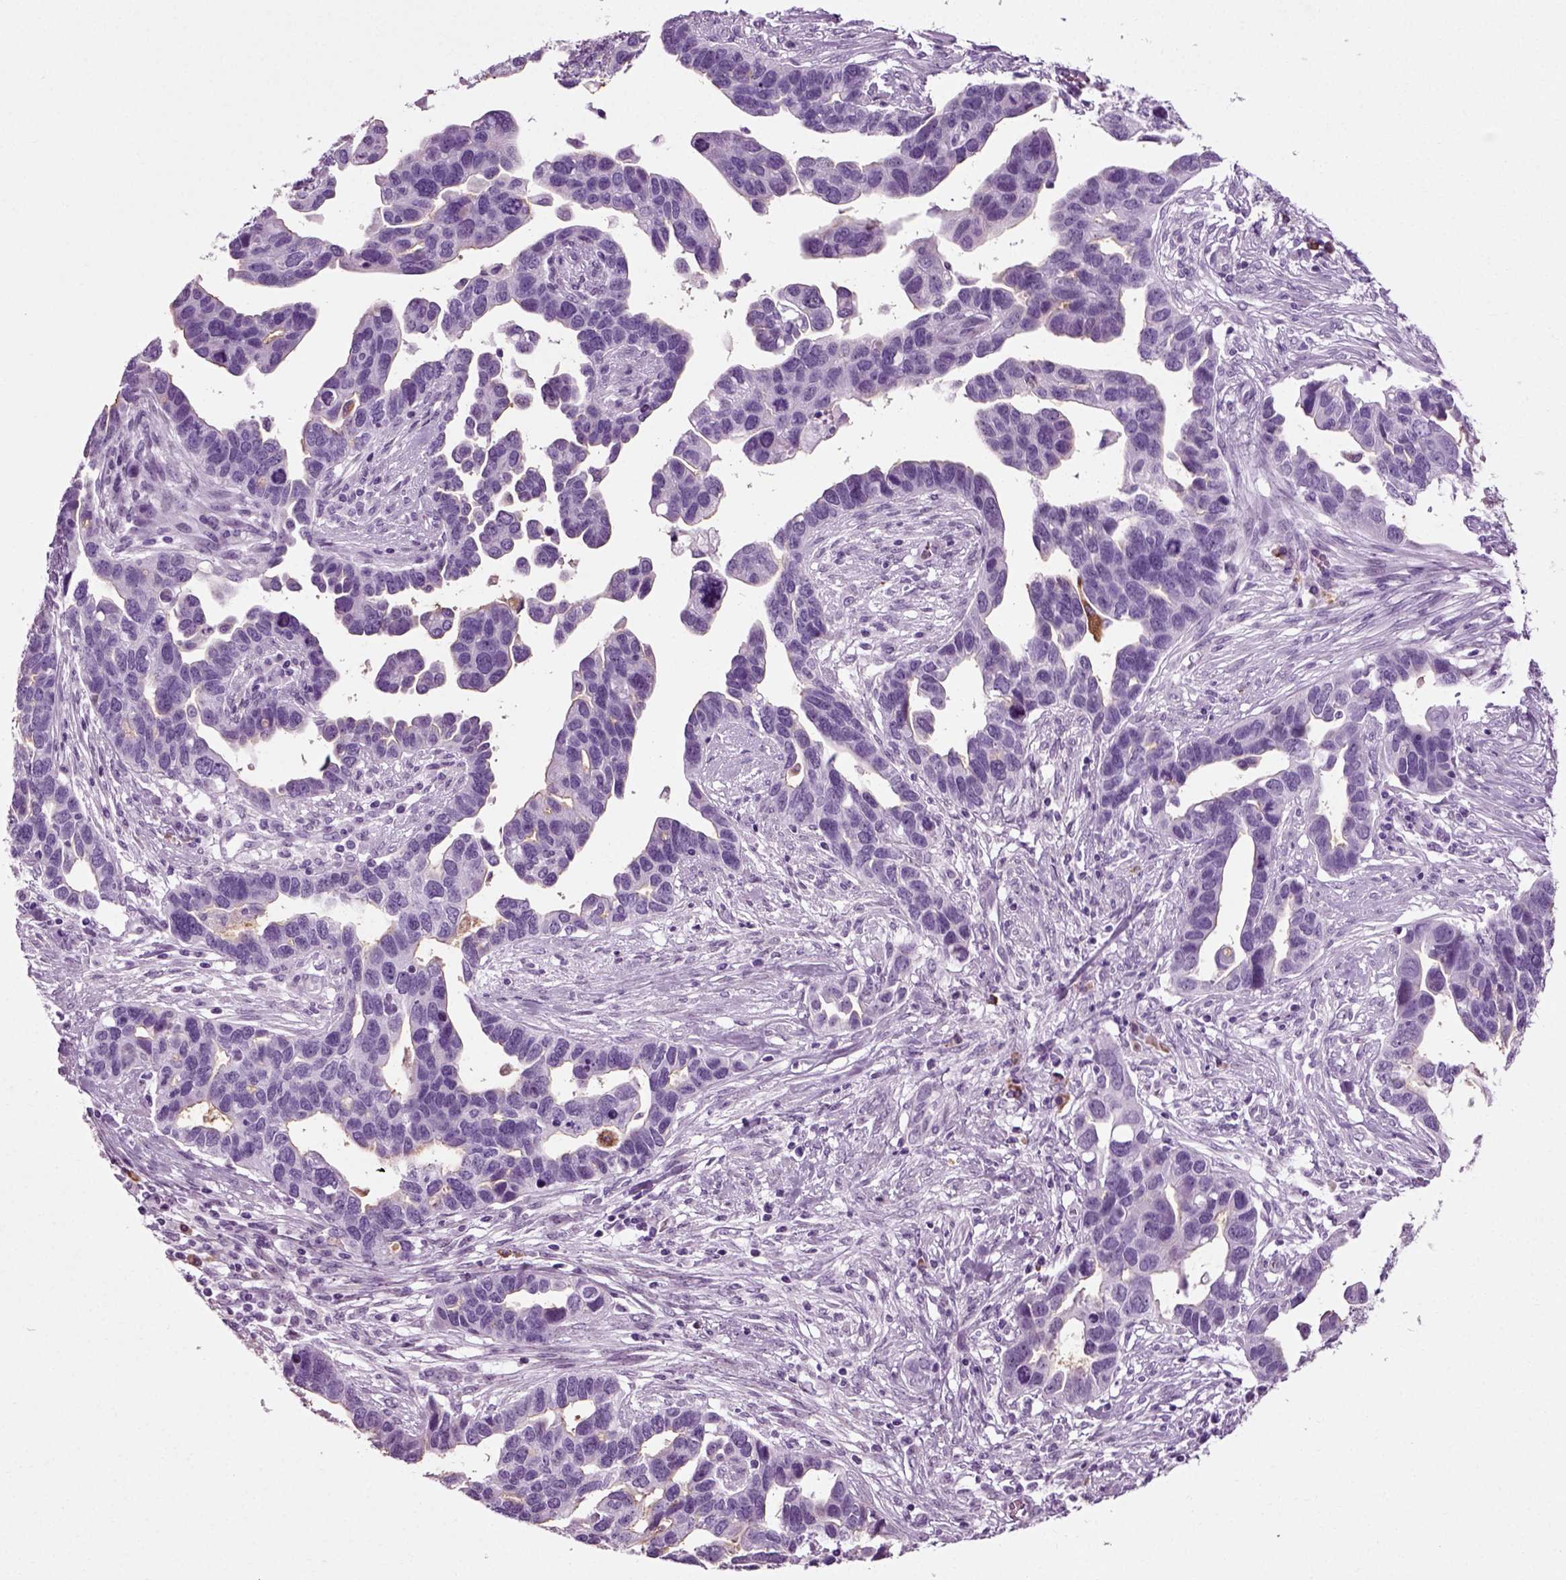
{"staining": {"intensity": "negative", "quantity": "none", "location": "none"}, "tissue": "ovarian cancer", "cell_type": "Tumor cells", "image_type": "cancer", "snomed": [{"axis": "morphology", "description": "Cystadenocarcinoma, serous, NOS"}, {"axis": "topography", "description": "Ovary"}], "caption": "The micrograph demonstrates no significant positivity in tumor cells of ovarian cancer.", "gene": "SLC26A8", "patient": {"sex": "female", "age": 54}}